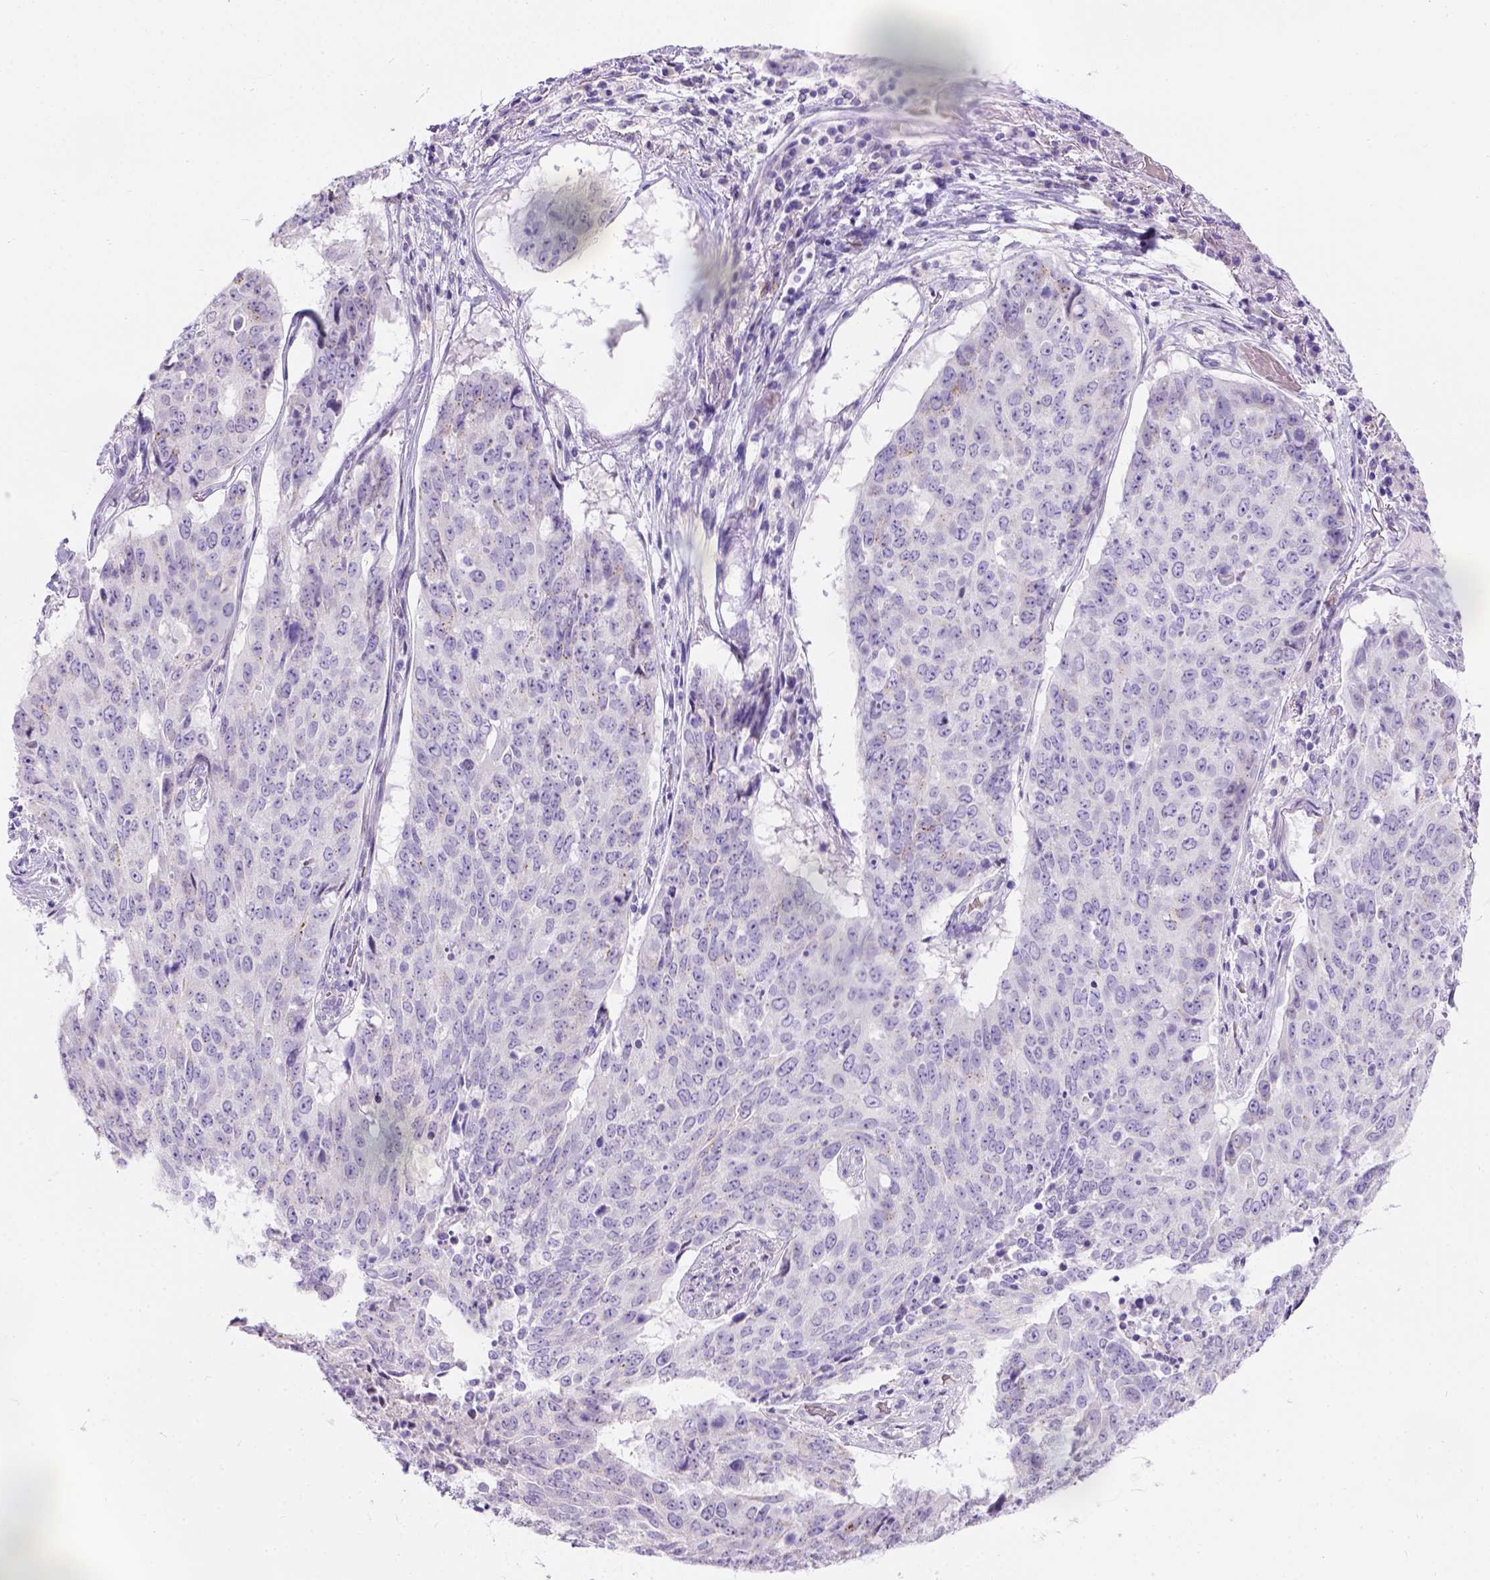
{"staining": {"intensity": "negative", "quantity": "none", "location": "none"}, "tissue": "lung cancer", "cell_type": "Tumor cells", "image_type": "cancer", "snomed": [{"axis": "morphology", "description": "Normal tissue, NOS"}, {"axis": "morphology", "description": "Squamous cell carcinoma, NOS"}, {"axis": "topography", "description": "Bronchus"}, {"axis": "topography", "description": "Lung"}], "caption": "Lung squamous cell carcinoma was stained to show a protein in brown. There is no significant staining in tumor cells. (Stains: DAB (3,3'-diaminobenzidine) IHC with hematoxylin counter stain, Microscopy: brightfield microscopy at high magnification).", "gene": "PHF7", "patient": {"sex": "male", "age": 64}}